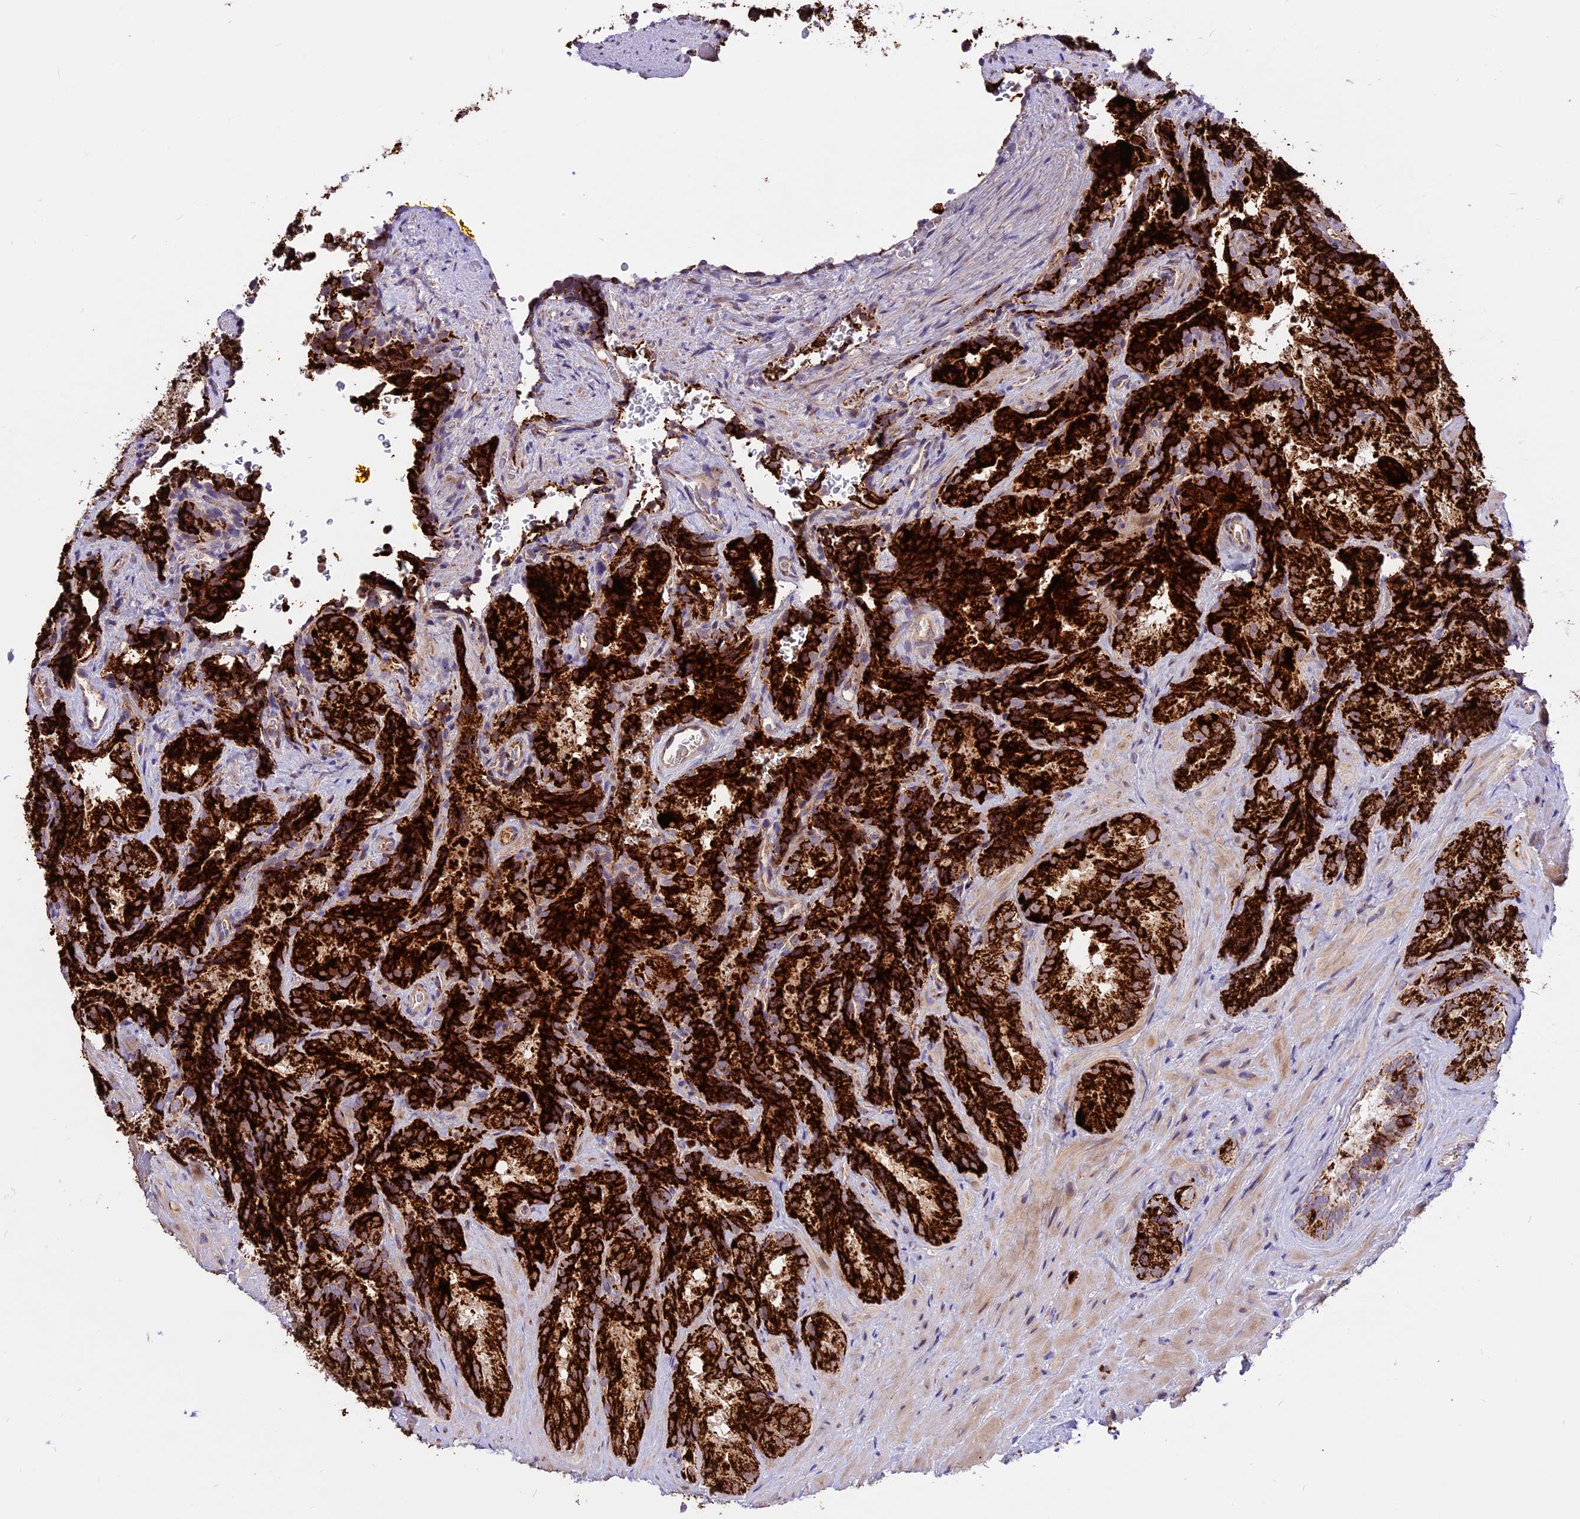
{"staining": {"intensity": "strong", "quantity": ">75%", "location": "cytoplasmic/membranous"}, "tissue": "seminal vesicle", "cell_type": "Glandular cells", "image_type": "normal", "snomed": [{"axis": "morphology", "description": "Normal tissue, NOS"}, {"axis": "topography", "description": "Seminal veicle"}], "caption": "Seminal vesicle stained with DAB IHC demonstrates high levels of strong cytoplasmic/membranous staining in about >75% of glandular cells.", "gene": "COX17", "patient": {"sex": "male", "age": 58}}